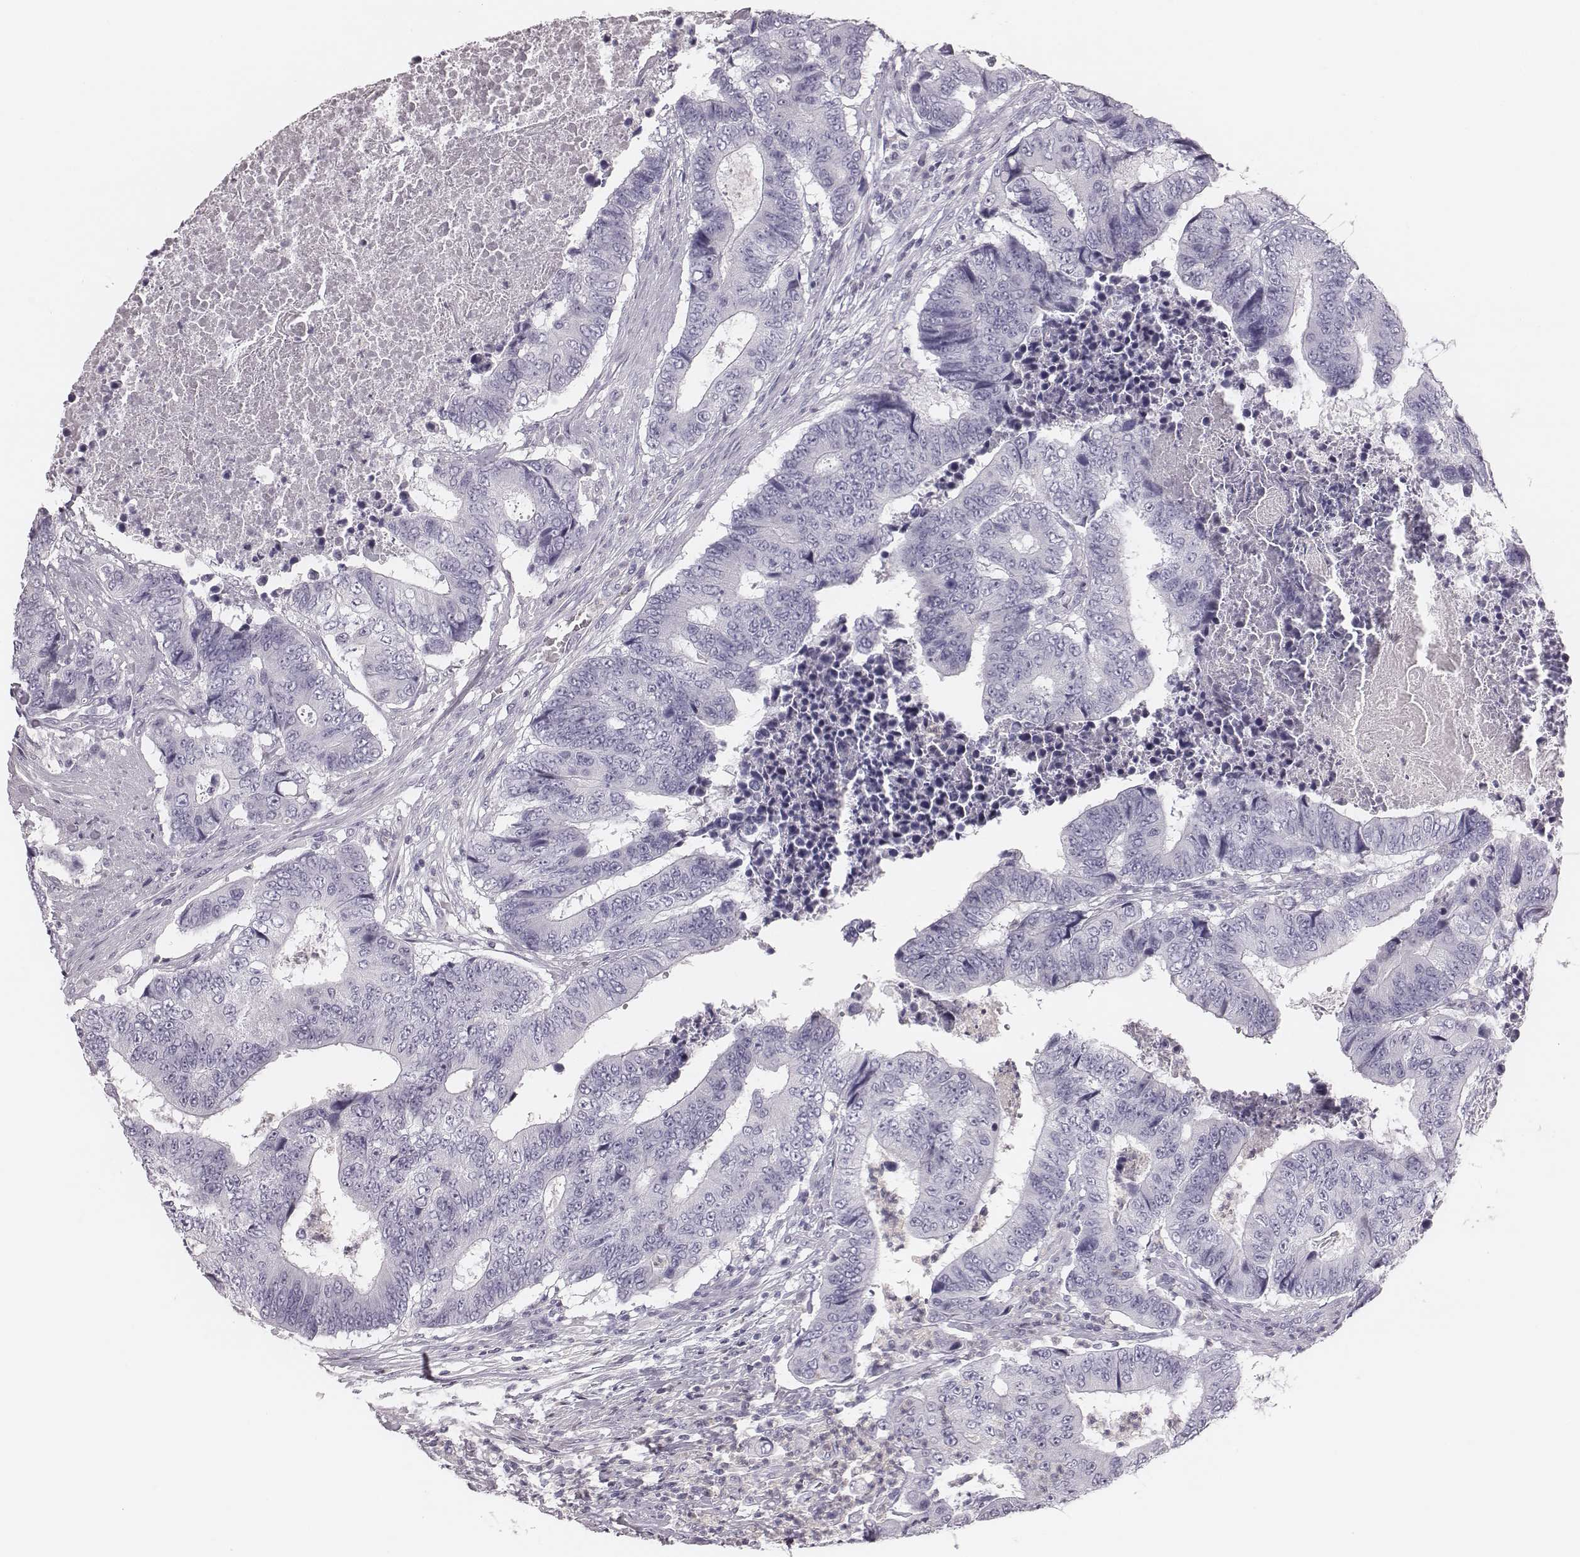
{"staining": {"intensity": "negative", "quantity": "none", "location": "none"}, "tissue": "colorectal cancer", "cell_type": "Tumor cells", "image_type": "cancer", "snomed": [{"axis": "morphology", "description": "Adenocarcinoma, NOS"}, {"axis": "topography", "description": "Colon"}], "caption": "Tumor cells are negative for brown protein staining in adenocarcinoma (colorectal).", "gene": "CSH1", "patient": {"sex": "female", "age": 48}}